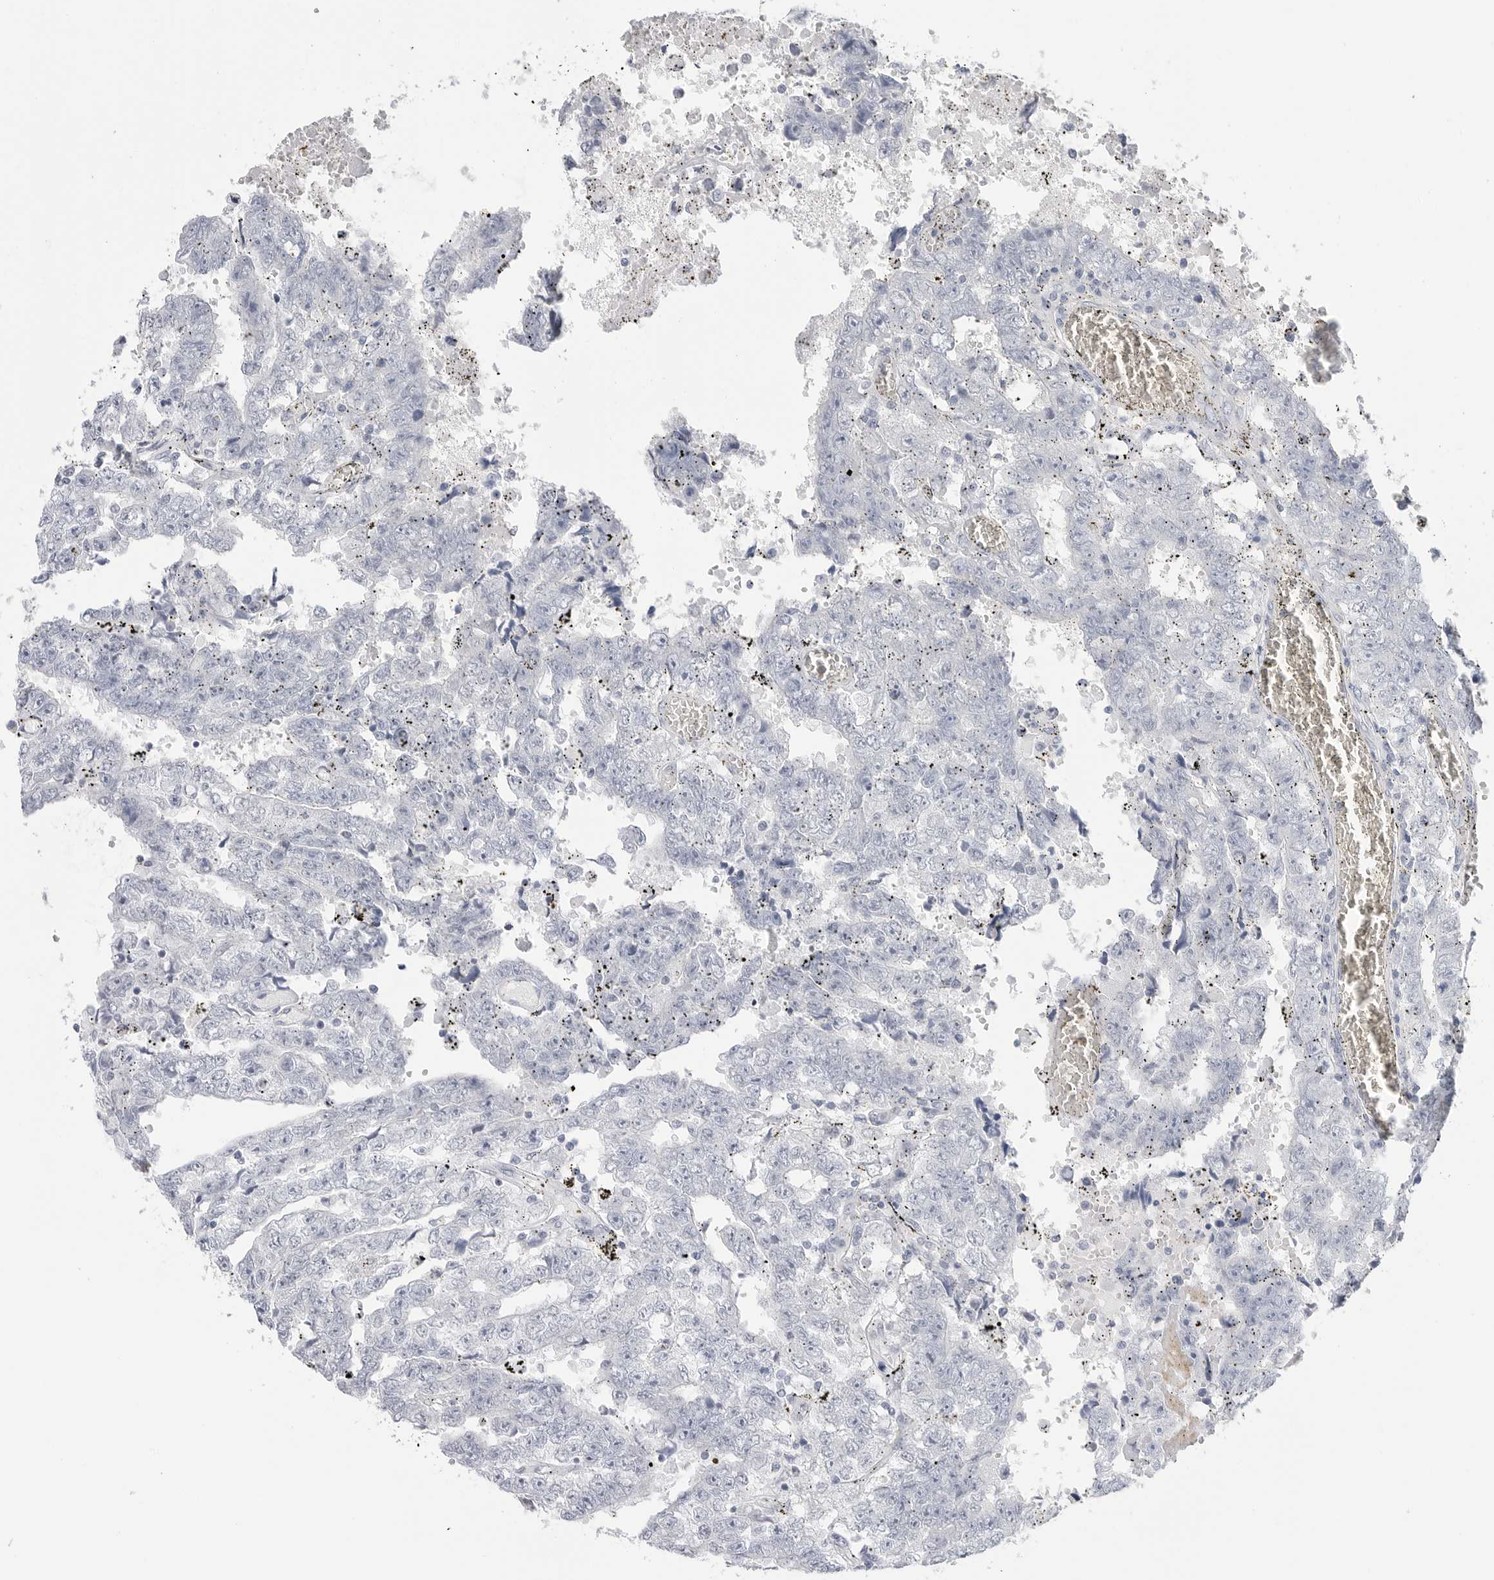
{"staining": {"intensity": "negative", "quantity": "none", "location": "none"}, "tissue": "testis cancer", "cell_type": "Tumor cells", "image_type": "cancer", "snomed": [{"axis": "morphology", "description": "Carcinoma, Embryonal, NOS"}, {"axis": "topography", "description": "Testis"}], "caption": "An immunohistochemistry (IHC) micrograph of testis cancer is shown. There is no staining in tumor cells of testis cancer.", "gene": "HSPB7", "patient": {"sex": "male", "age": 25}}